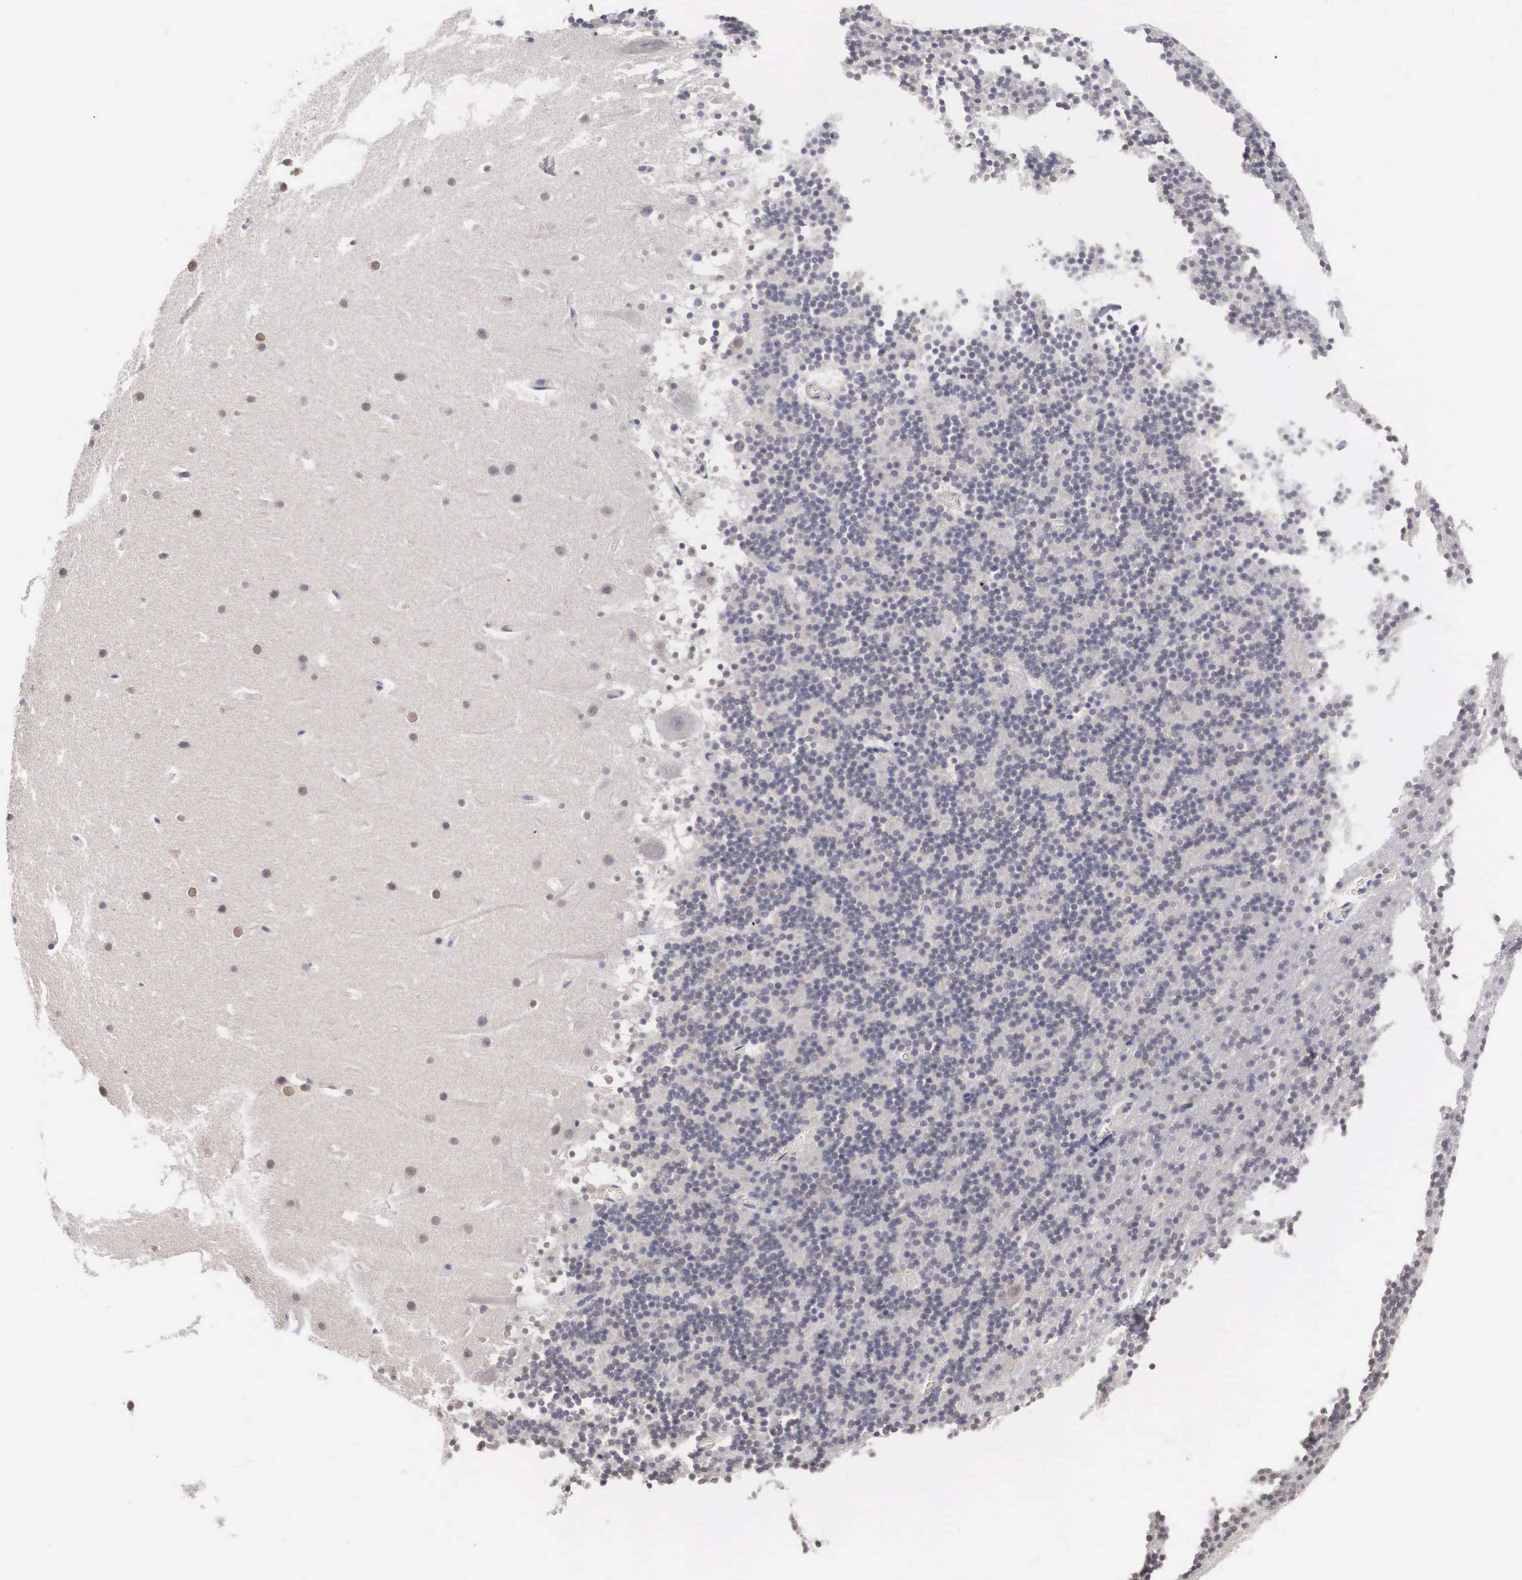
{"staining": {"intensity": "negative", "quantity": "none", "location": "none"}, "tissue": "cerebellum", "cell_type": "Cells in granular layer", "image_type": "normal", "snomed": [{"axis": "morphology", "description": "Normal tissue, NOS"}, {"axis": "topography", "description": "Cerebellum"}], "caption": "Immunohistochemistry (IHC) of normal cerebellum displays no staining in cells in granular layer. (Stains: DAB IHC with hematoxylin counter stain, Microscopy: brightfield microscopy at high magnification).", "gene": "HMOX1", "patient": {"sex": "male", "age": 45}}